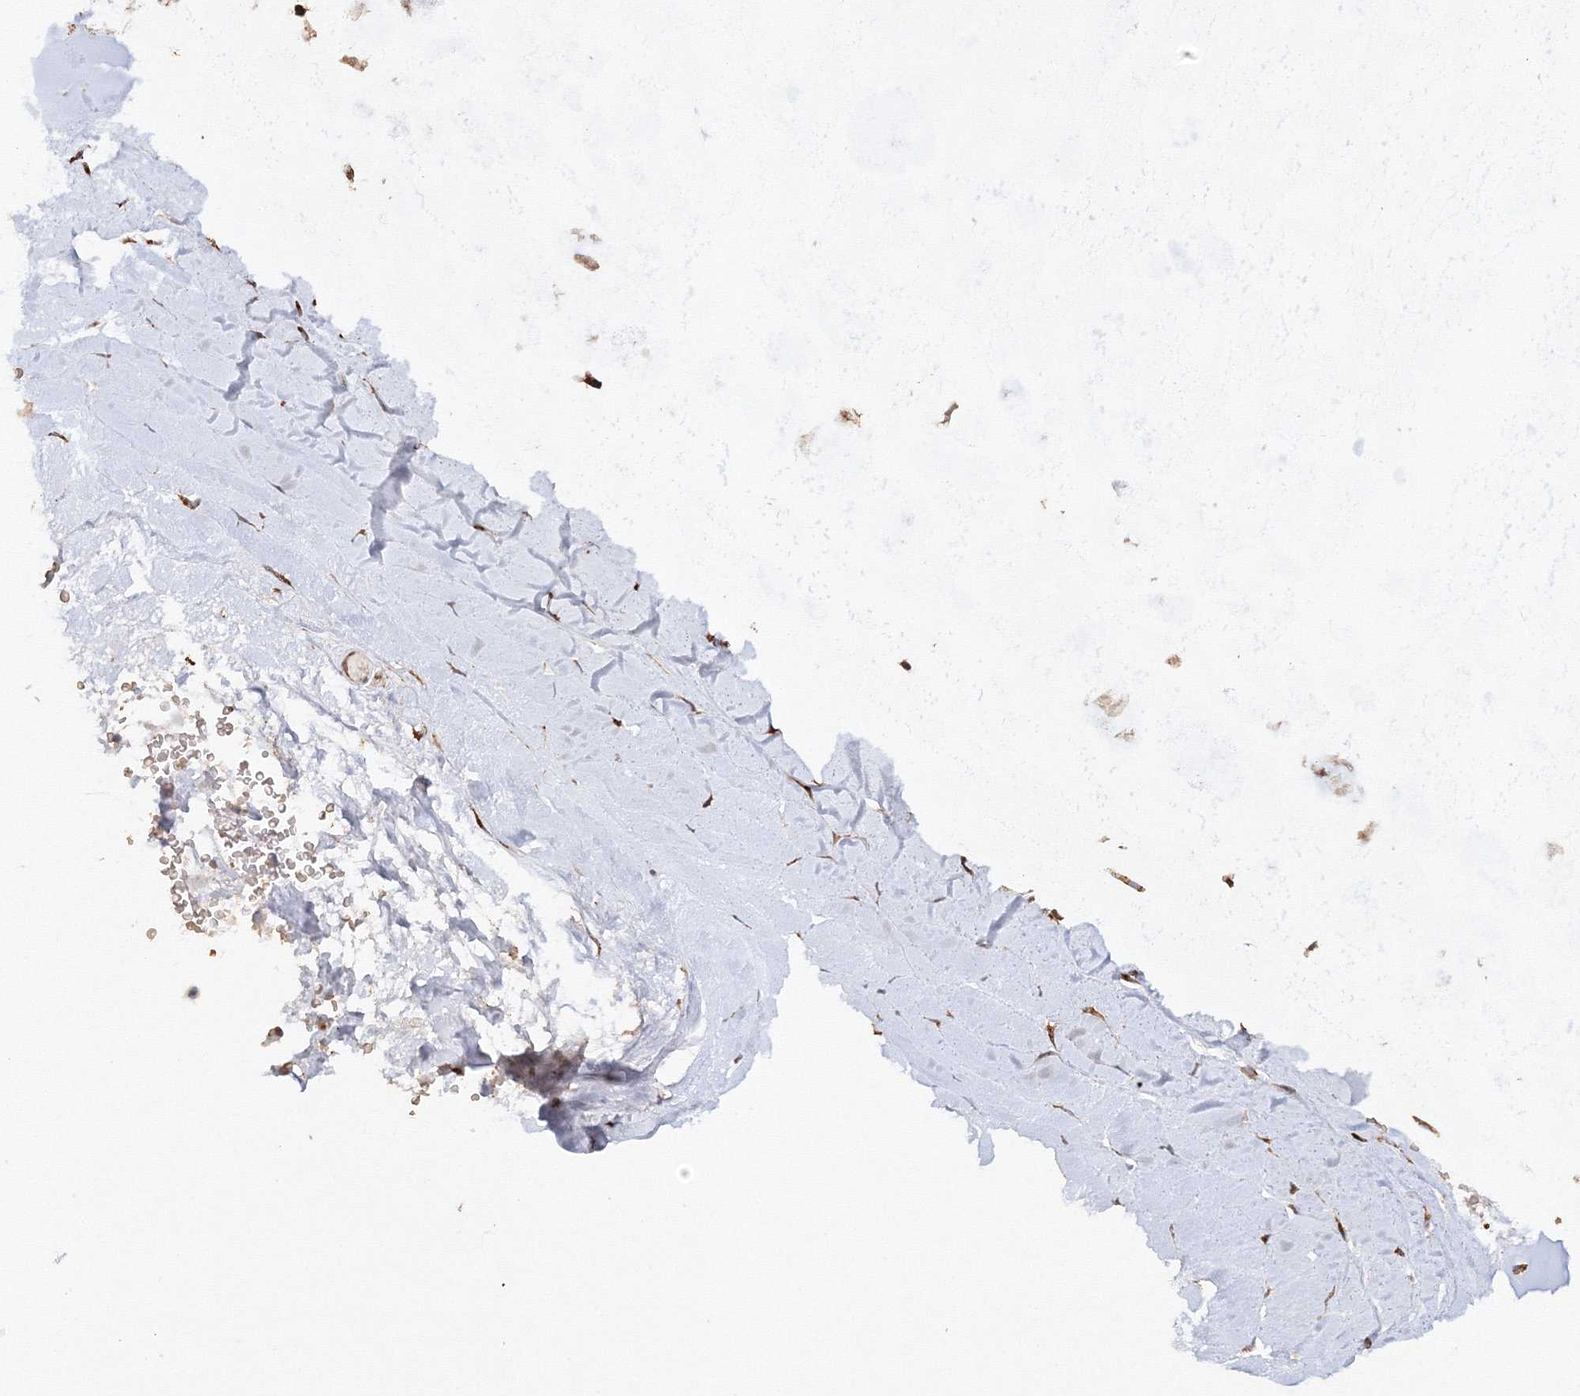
{"staining": {"intensity": "weak", "quantity": "25%-75%", "location": "cytoplasmic/membranous"}, "tissue": "adipose tissue", "cell_type": "Adipocytes", "image_type": "normal", "snomed": [{"axis": "morphology", "description": "Normal tissue, NOS"}, {"axis": "morphology", "description": "Squamous cell carcinoma, NOS"}, {"axis": "topography", "description": "Lymph node"}, {"axis": "topography", "description": "Bronchus"}, {"axis": "topography", "description": "Lung"}], "caption": "This histopathology image exhibits IHC staining of unremarkable human adipose tissue, with low weak cytoplasmic/membranous expression in approximately 25%-75% of adipocytes.", "gene": "DIS3L2", "patient": {"sex": "male", "age": 66}}